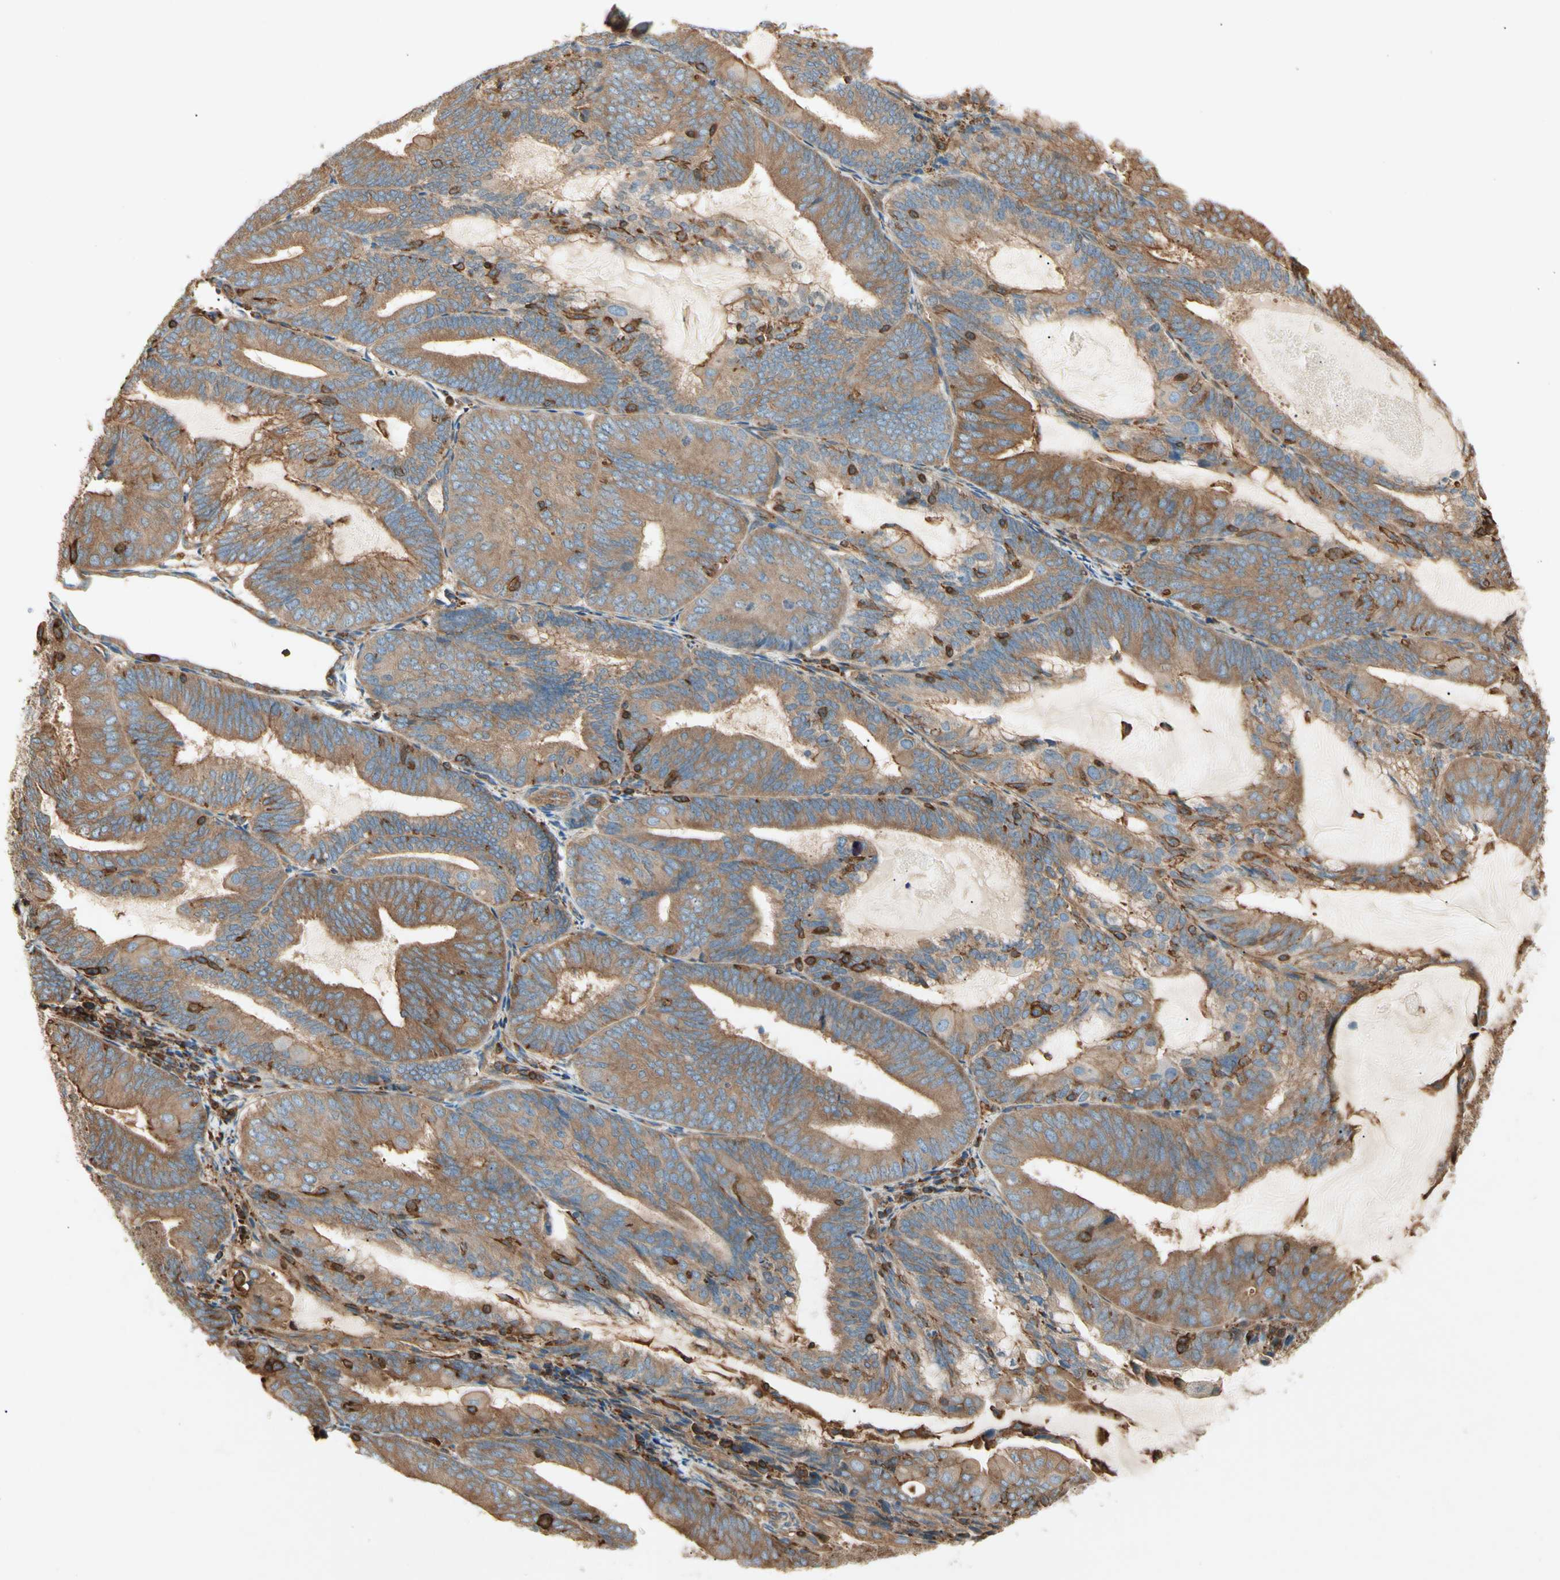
{"staining": {"intensity": "moderate", "quantity": ">75%", "location": "cytoplasmic/membranous"}, "tissue": "endometrial cancer", "cell_type": "Tumor cells", "image_type": "cancer", "snomed": [{"axis": "morphology", "description": "Adenocarcinoma, NOS"}, {"axis": "topography", "description": "Endometrium"}], "caption": "Human adenocarcinoma (endometrial) stained for a protein (brown) demonstrates moderate cytoplasmic/membranous positive expression in about >75% of tumor cells.", "gene": "ARPC2", "patient": {"sex": "female", "age": 81}}